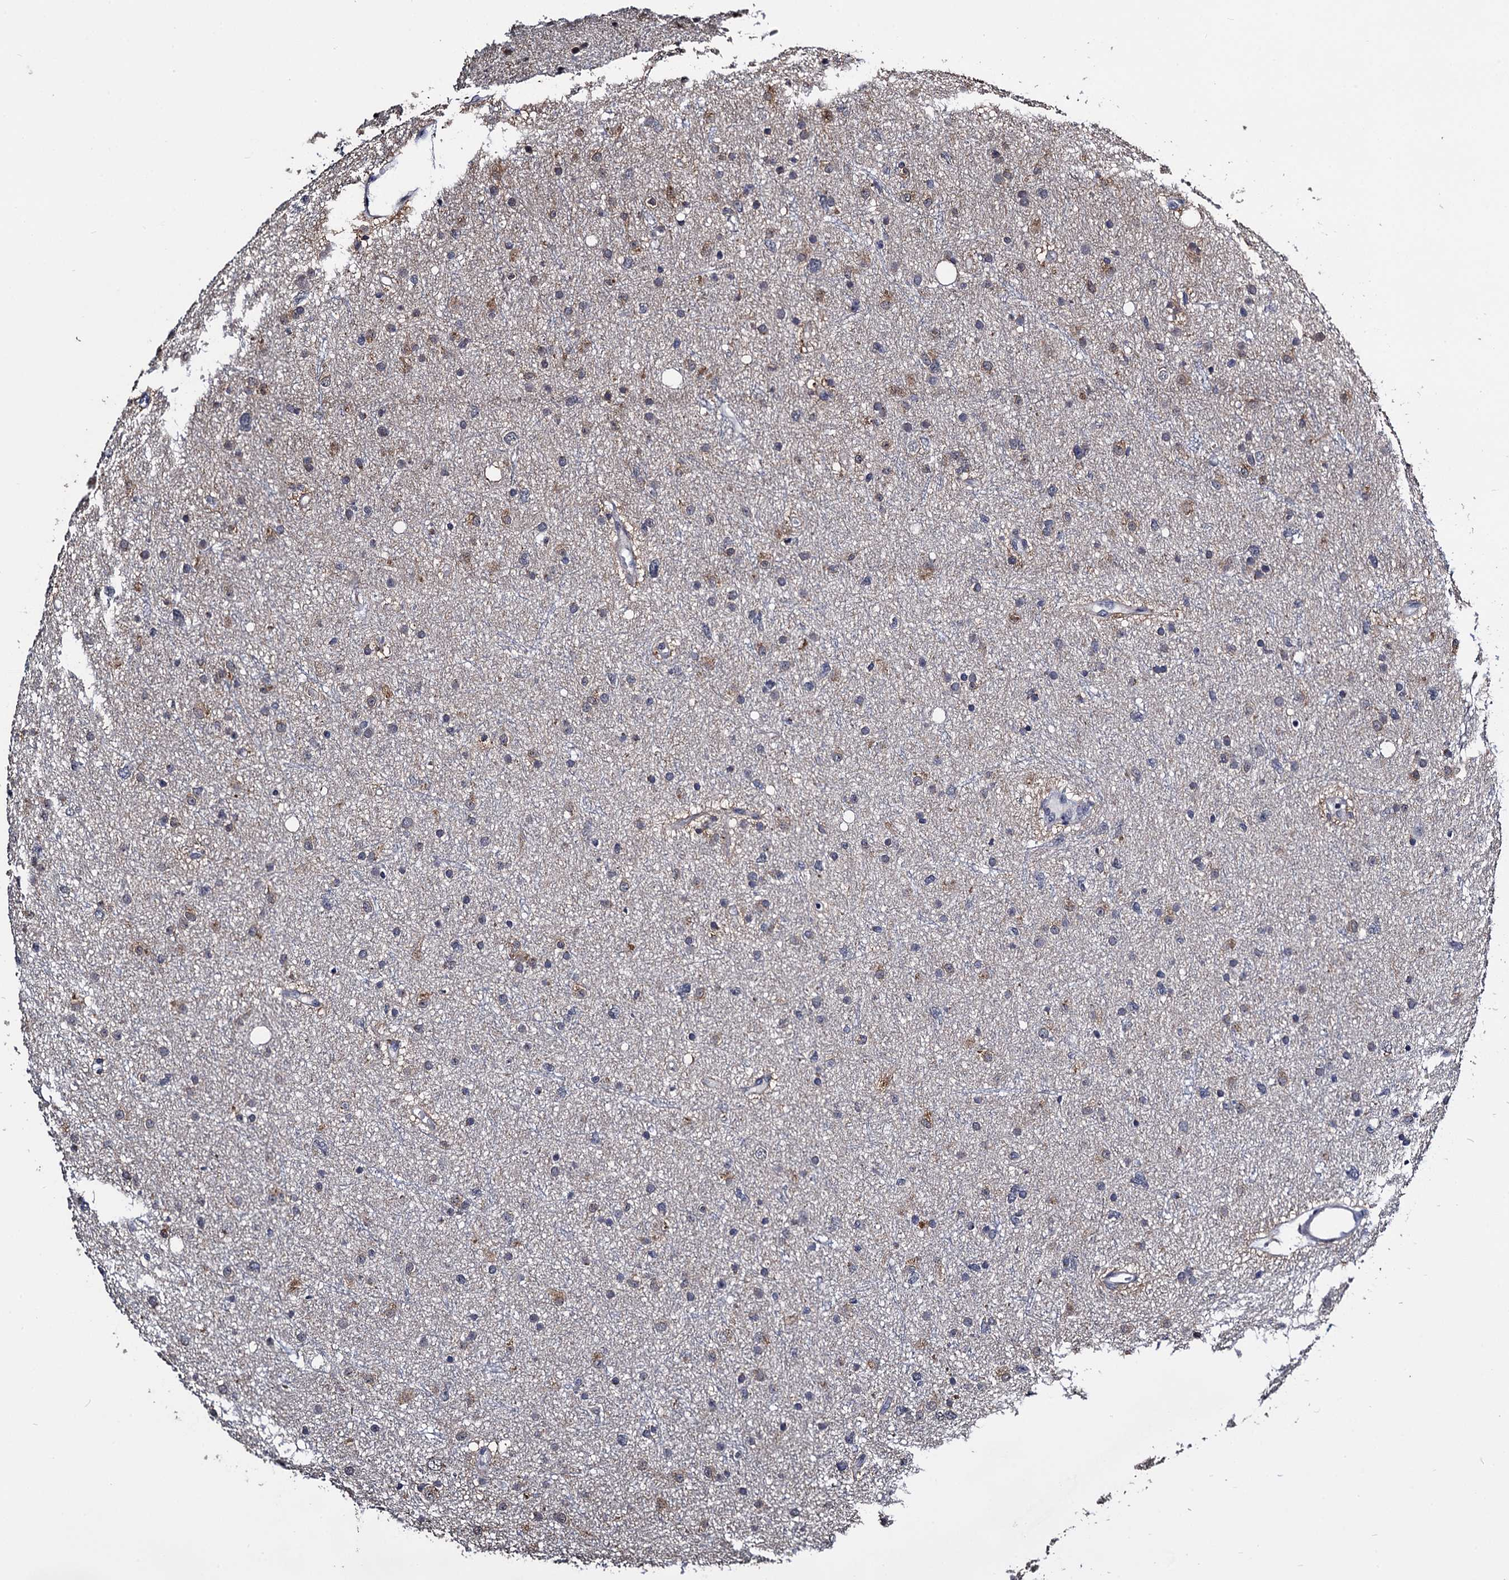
{"staining": {"intensity": "weak", "quantity": "<25%", "location": "cytoplasmic/membranous"}, "tissue": "glioma", "cell_type": "Tumor cells", "image_type": "cancer", "snomed": [{"axis": "morphology", "description": "Glioma, malignant, Low grade"}, {"axis": "topography", "description": "Cerebral cortex"}], "caption": "Malignant glioma (low-grade) was stained to show a protein in brown. There is no significant positivity in tumor cells.", "gene": "FAM222A", "patient": {"sex": "female", "age": 39}}